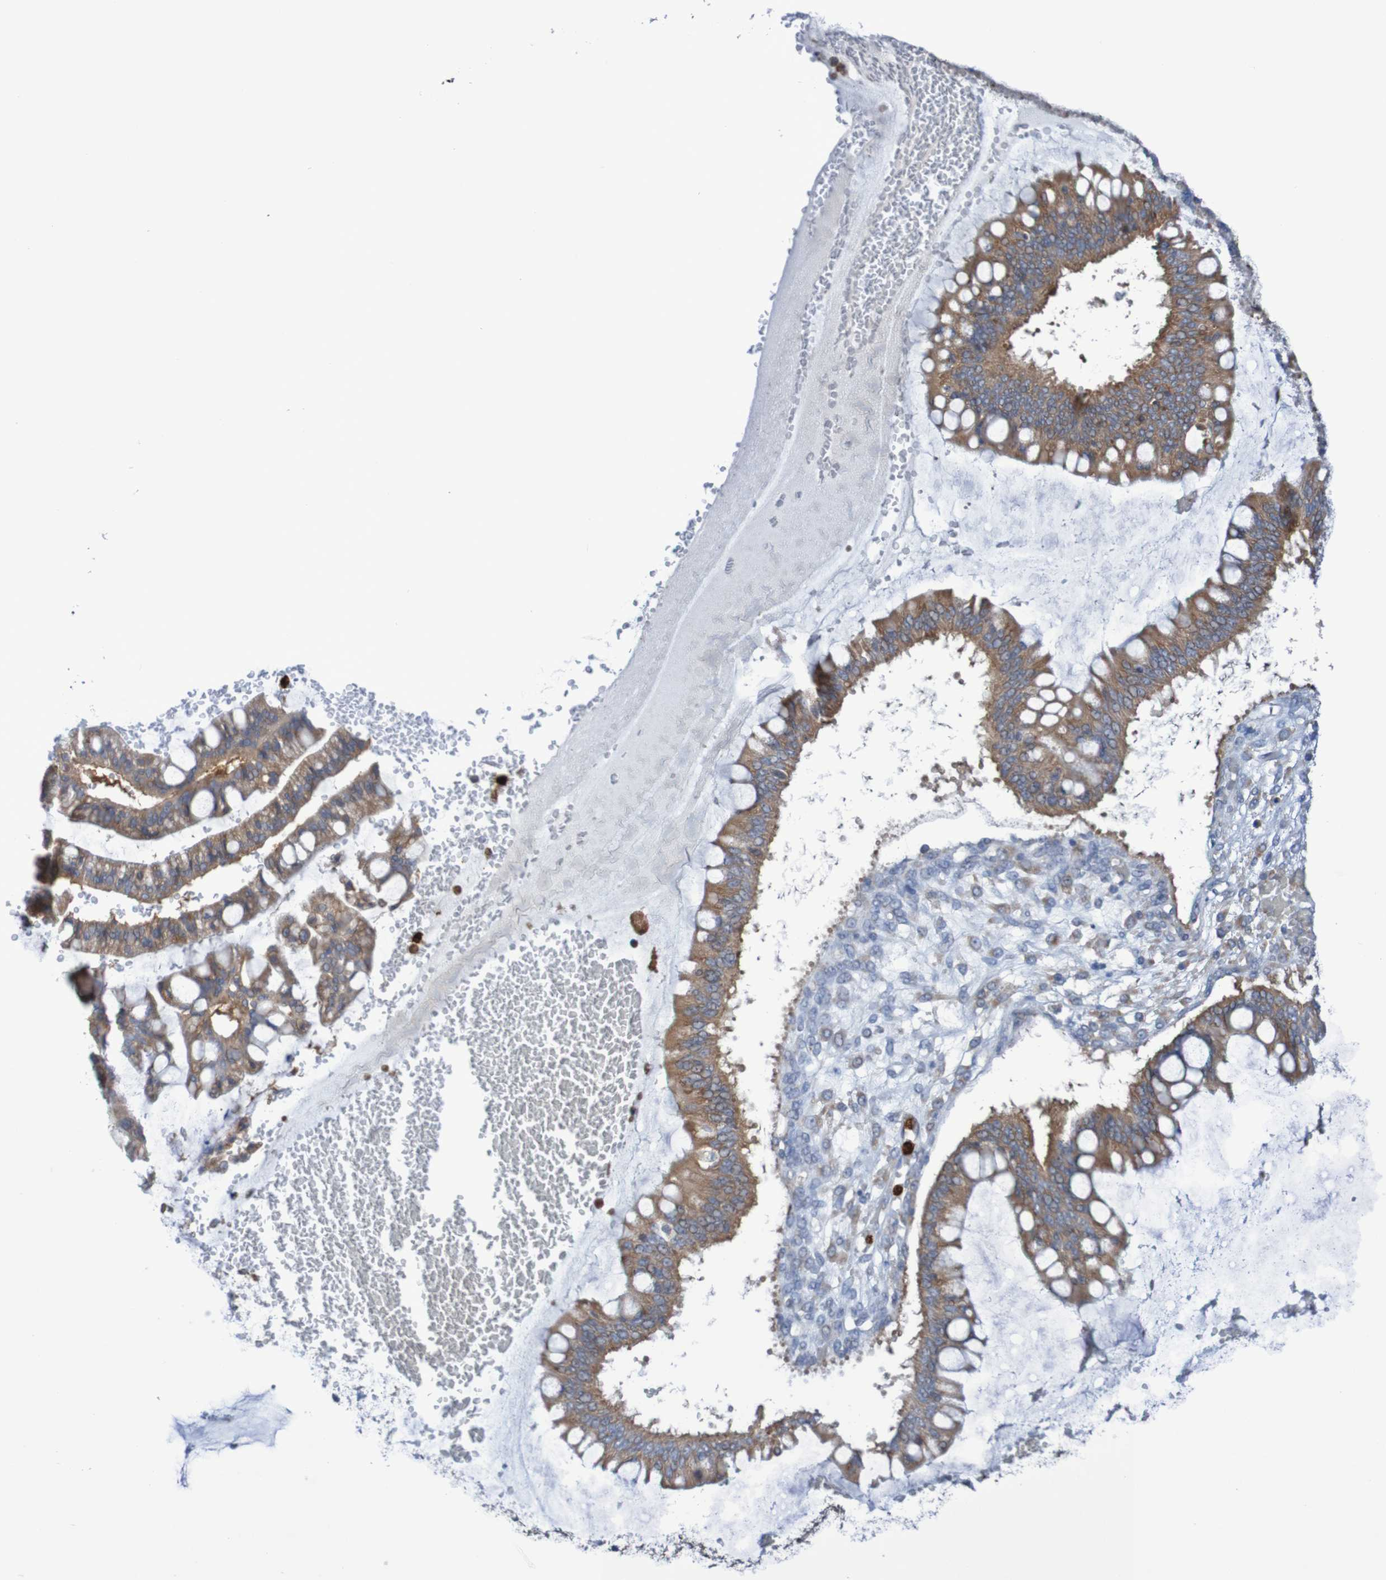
{"staining": {"intensity": "moderate", "quantity": ">75%", "location": "cytoplasmic/membranous"}, "tissue": "ovarian cancer", "cell_type": "Tumor cells", "image_type": "cancer", "snomed": [{"axis": "morphology", "description": "Cystadenocarcinoma, mucinous, NOS"}, {"axis": "topography", "description": "Ovary"}], "caption": "Approximately >75% of tumor cells in mucinous cystadenocarcinoma (ovarian) reveal moderate cytoplasmic/membranous protein expression as visualized by brown immunohistochemical staining.", "gene": "PARP4", "patient": {"sex": "female", "age": 73}}